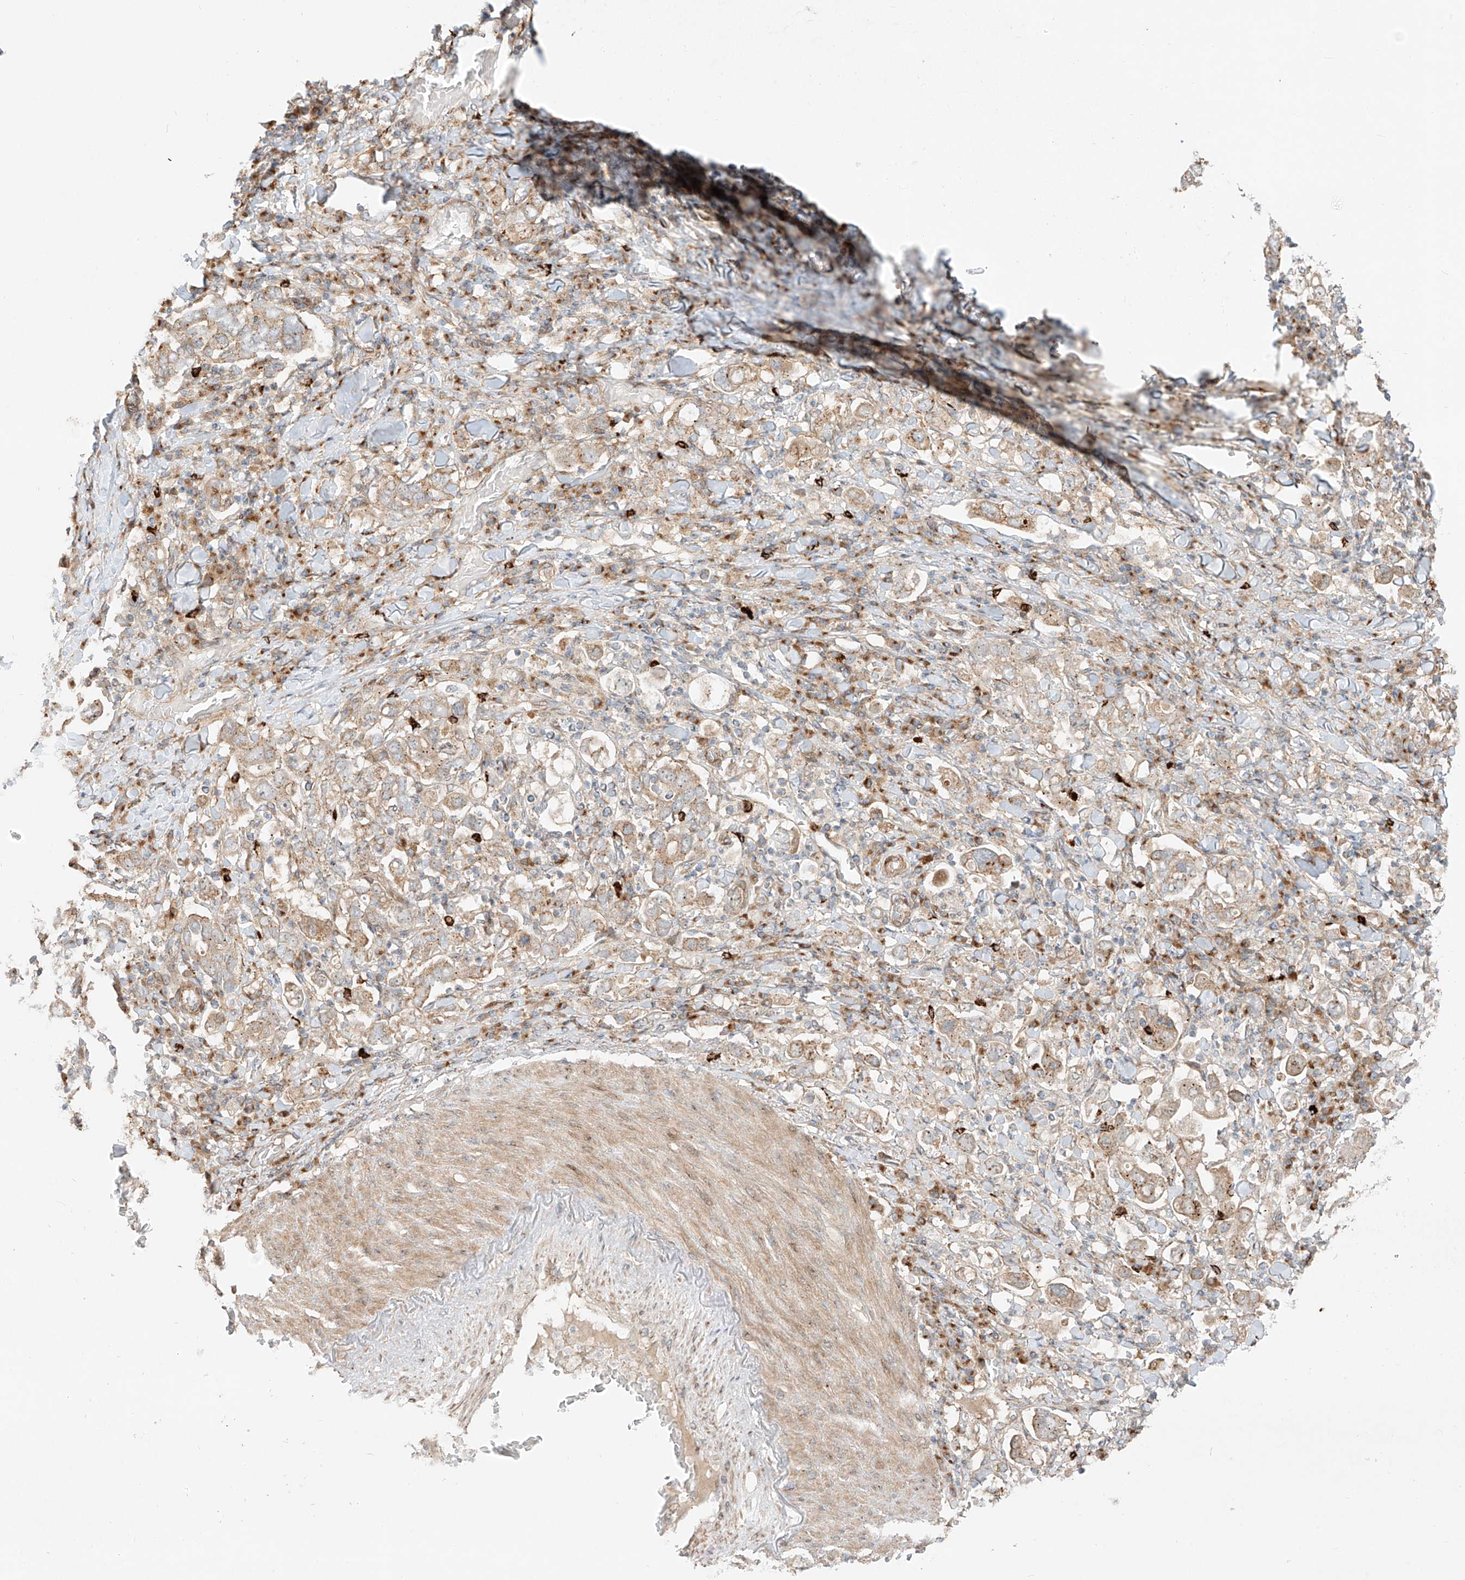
{"staining": {"intensity": "moderate", "quantity": ">75%", "location": "cytoplasmic/membranous"}, "tissue": "stomach cancer", "cell_type": "Tumor cells", "image_type": "cancer", "snomed": [{"axis": "morphology", "description": "Adenocarcinoma, NOS"}, {"axis": "topography", "description": "Stomach, upper"}], "caption": "Moderate cytoplasmic/membranous protein positivity is identified in approximately >75% of tumor cells in stomach cancer (adenocarcinoma).", "gene": "ZNF287", "patient": {"sex": "male", "age": 62}}